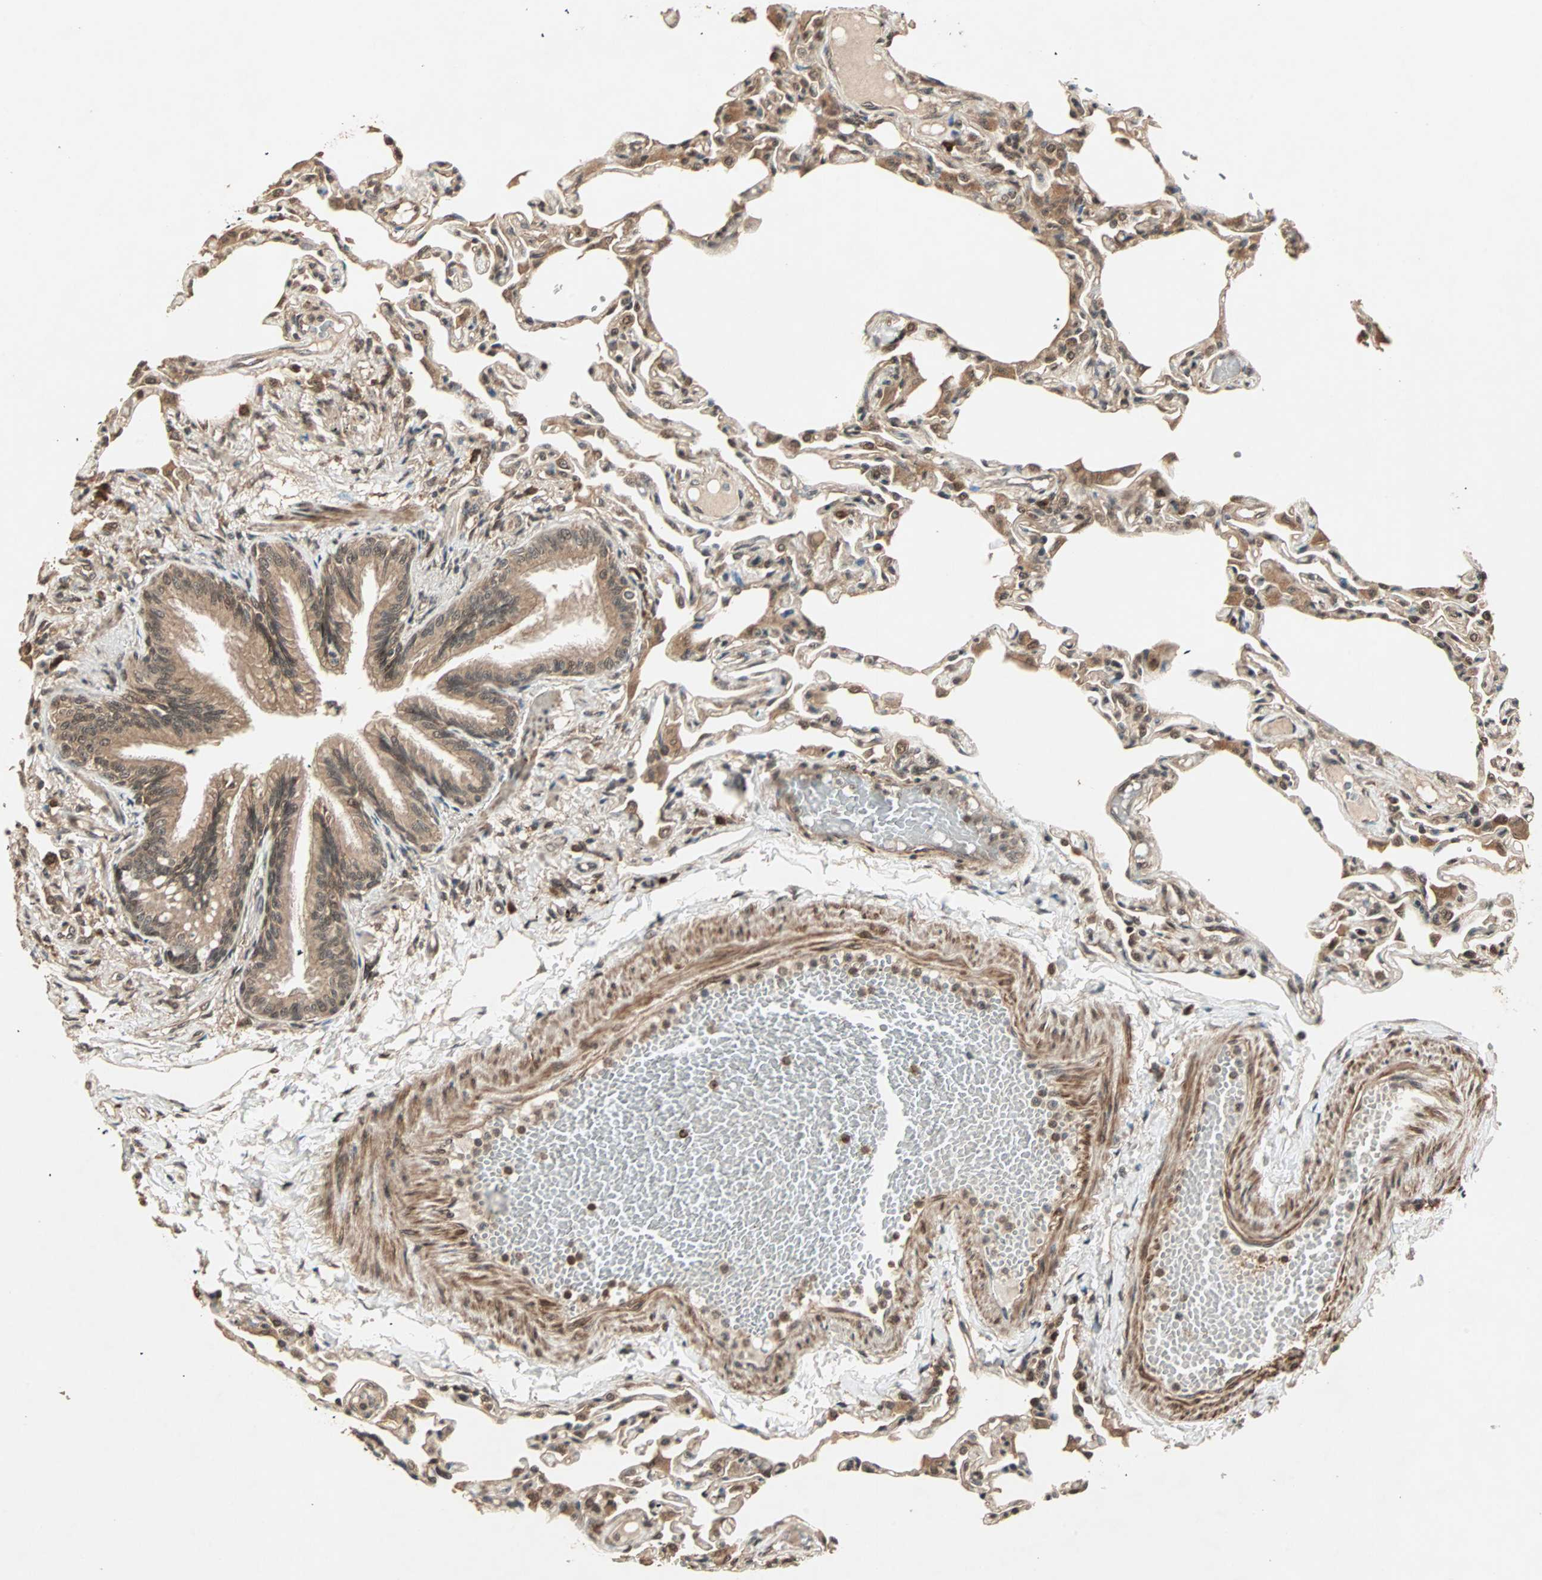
{"staining": {"intensity": "strong", "quantity": ">75%", "location": "cytoplasmic/membranous,nuclear"}, "tissue": "lung", "cell_type": "Alveolar cells", "image_type": "normal", "snomed": [{"axis": "morphology", "description": "Normal tissue, NOS"}, {"axis": "topography", "description": "Lung"}], "caption": "Protein expression analysis of normal lung demonstrates strong cytoplasmic/membranous,nuclear staining in approximately >75% of alveolar cells. (DAB (3,3'-diaminobenzidine) = brown stain, brightfield microscopy at high magnification).", "gene": "ZSCAN31", "patient": {"sex": "female", "age": 49}}